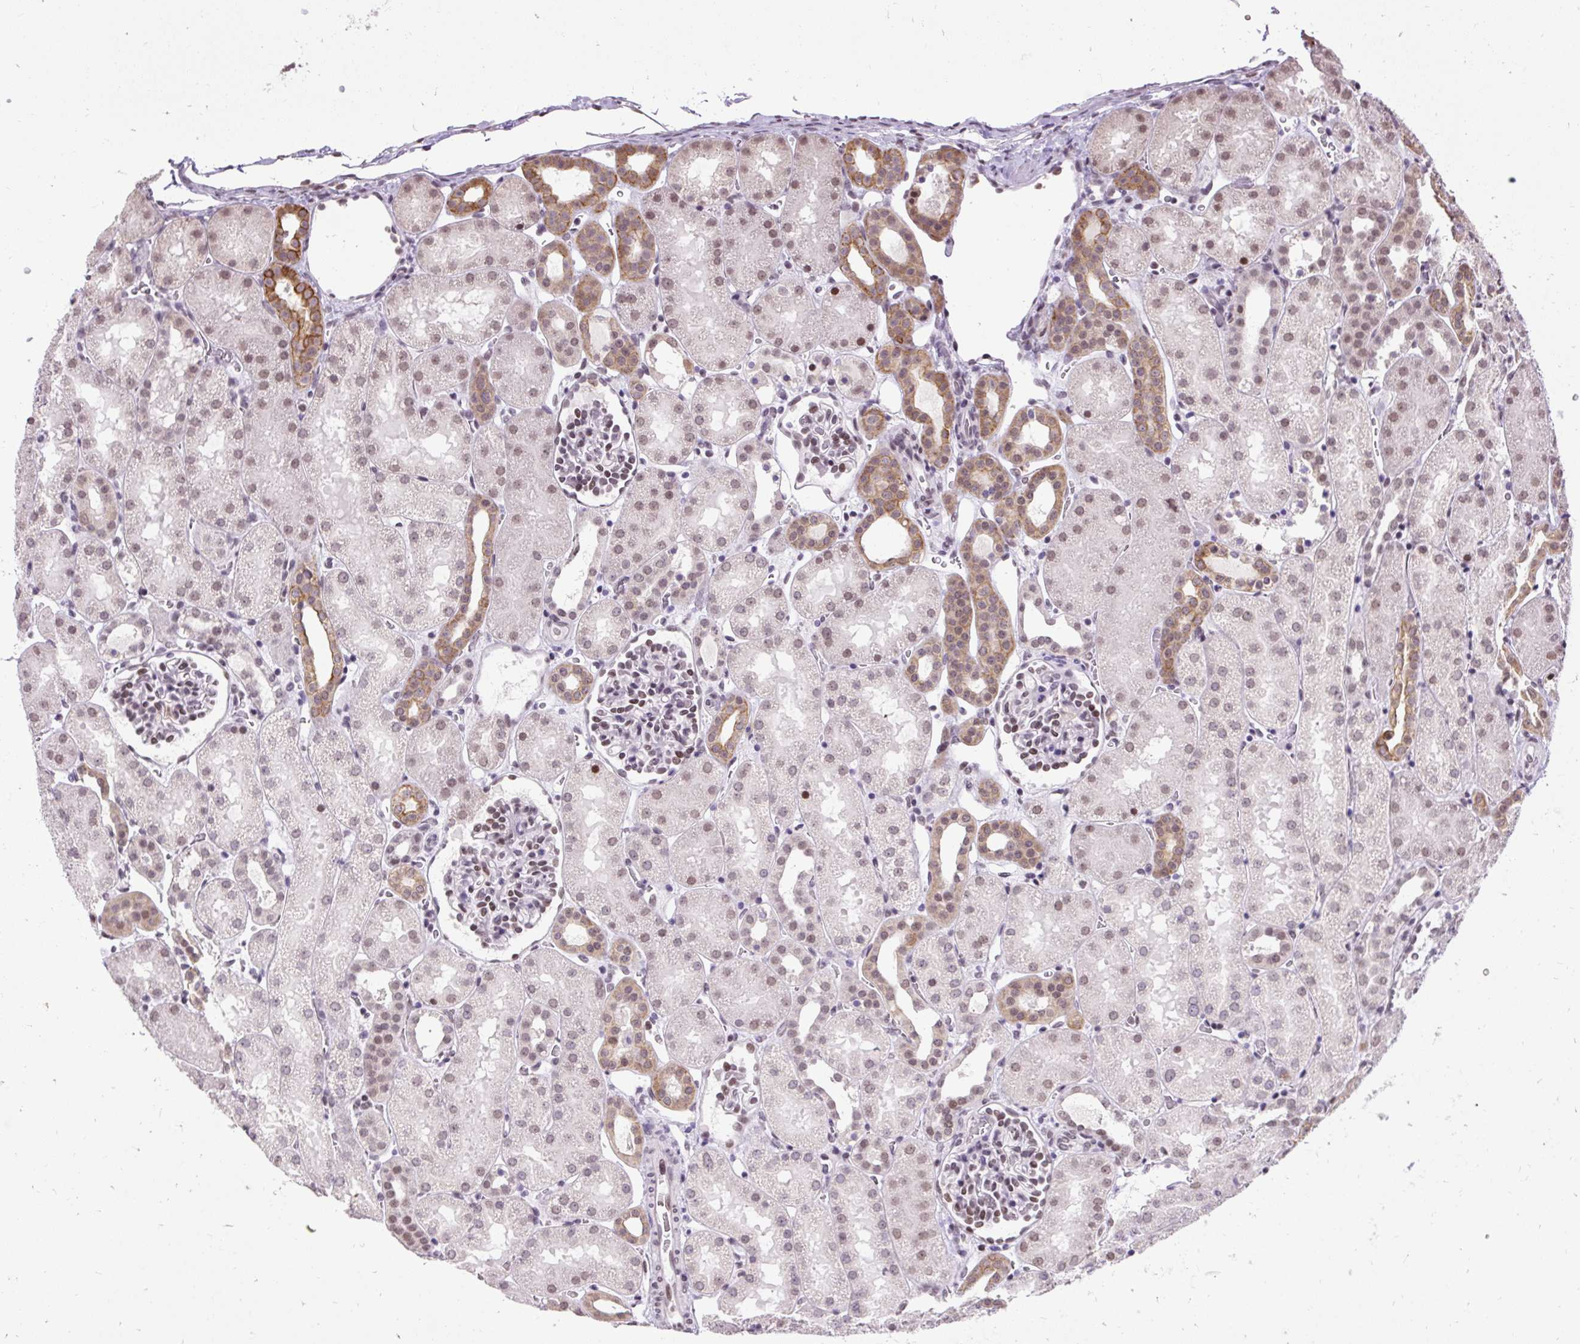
{"staining": {"intensity": "moderate", "quantity": ">75%", "location": "nuclear"}, "tissue": "kidney", "cell_type": "Cells in glomeruli", "image_type": "normal", "snomed": [{"axis": "morphology", "description": "Normal tissue, NOS"}, {"axis": "topography", "description": "Kidney"}], "caption": "This histopathology image displays immunohistochemistry staining of normal kidney, with medium moderate nuclear positivity in approximately >75% of cells in glomeruli.", "gene": "ZNF672", "patient": {"sex": "male", "age": 2}}